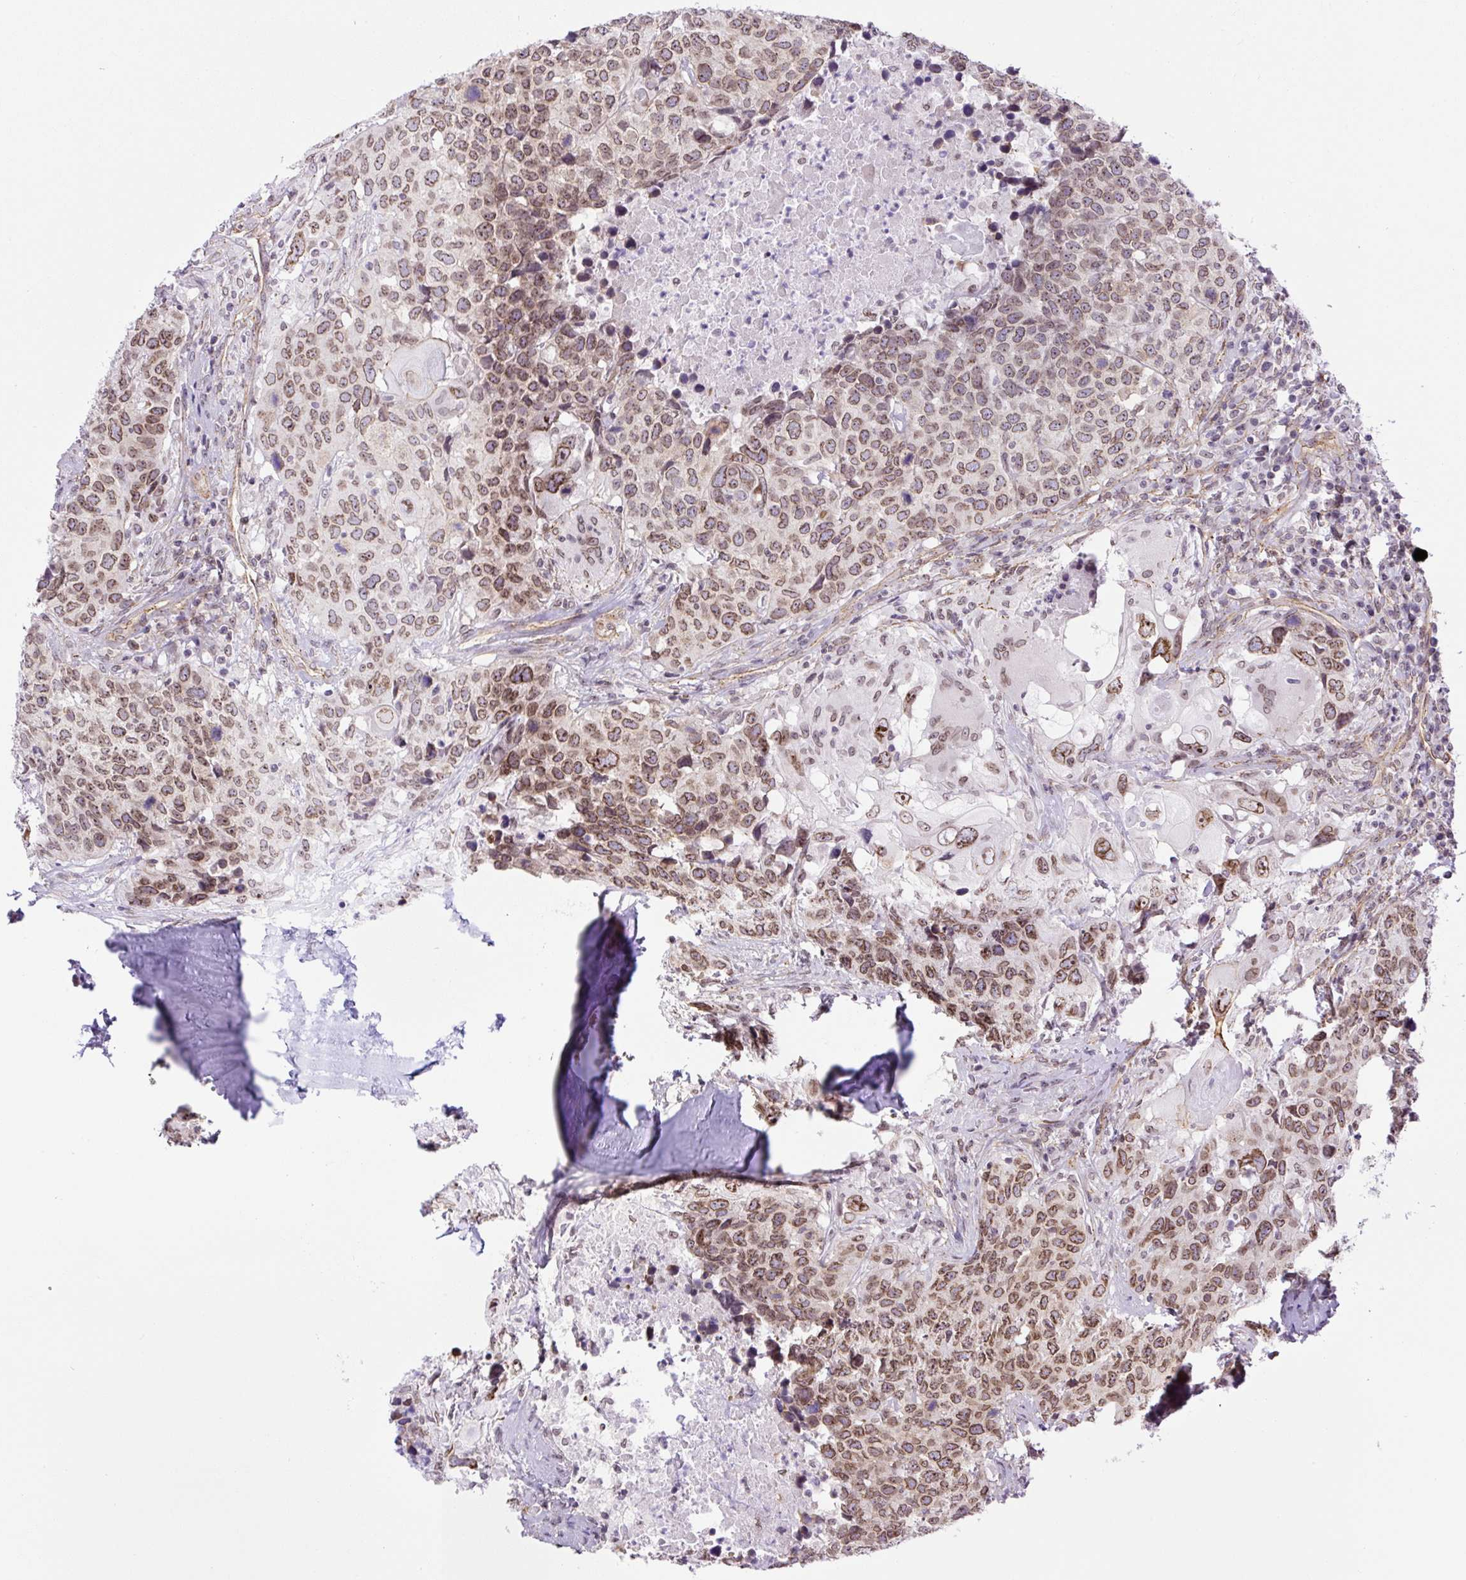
{"staining": {"intensity": "moderate", "quantity": ">75%", "location": "cytoplasmic/membranous,nuclear"}, "tissue": "head and neck cancer", "cell_type": "Tumor cells", "image_type": "cancer", "snomed": [{"axis": "morphology", "description": "Normal tissue, NOS"}, {"axis": "morphology", "description": "Squamous cell carcinoma, NOS"}, {"axis": "topography", "description": "Skeletal muscle"}, {"axis": "topography", "description": "Vascular tissue"}, {"axis": "topography", "description": "Peripheral nerve tissue"}, {"axis": "topography", "description": "Head-Neck"}], "caption": "Immunohistochemistry of human head and neck cancer (squamous cell carcinoma) displays medium levels of moderate cytoplasmic/membranous and nuclear positivity in about >75% of tumor cells.", "gene": "MYO5C", "patient": {"sex": "male", "age": 66}}